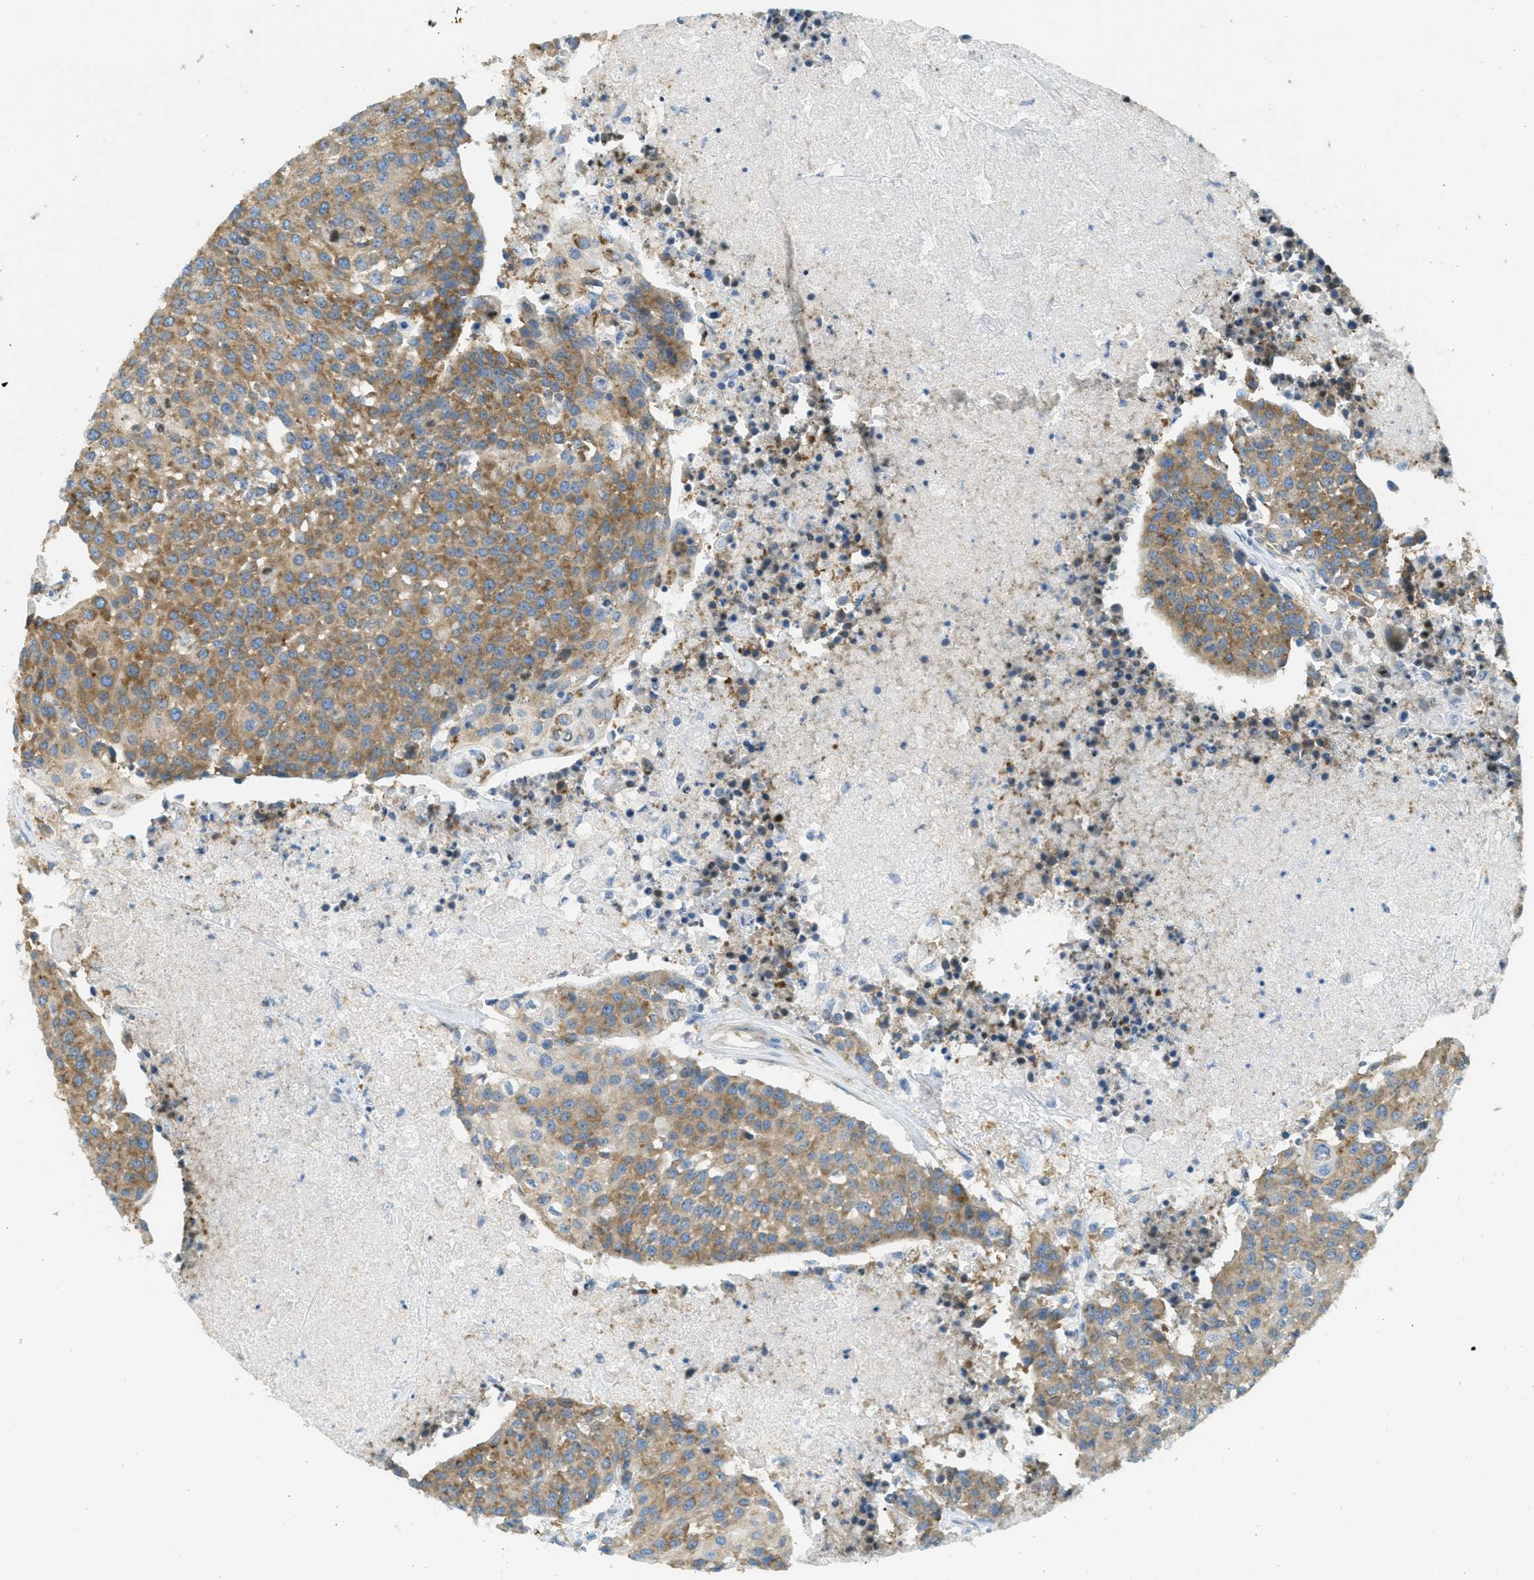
{"staining": {"intensity": "moderate", "quantity": ">75%", "location": "cytoplasmic/membranous"}, "tissue": "urothelial cancer", "cell_type": "Tumor cells", "image_type": "cancer", "snomed": [{"axis": "morphology", "description": "Urothelial carcinoma, High grade"}, {"axis": "topography", "description": "Urinary bladder"}], "caption": "High-grade urothelial carcinoma stained with immunohistochemistry shows moderate cytoplasmic/membranous expression in approximately >75% of tumor cells. (DAB = brown stain, brightfield microscopy at high magnification).", "gene": "ABCF1", "patient": {"sex": "female", "age": 85}}